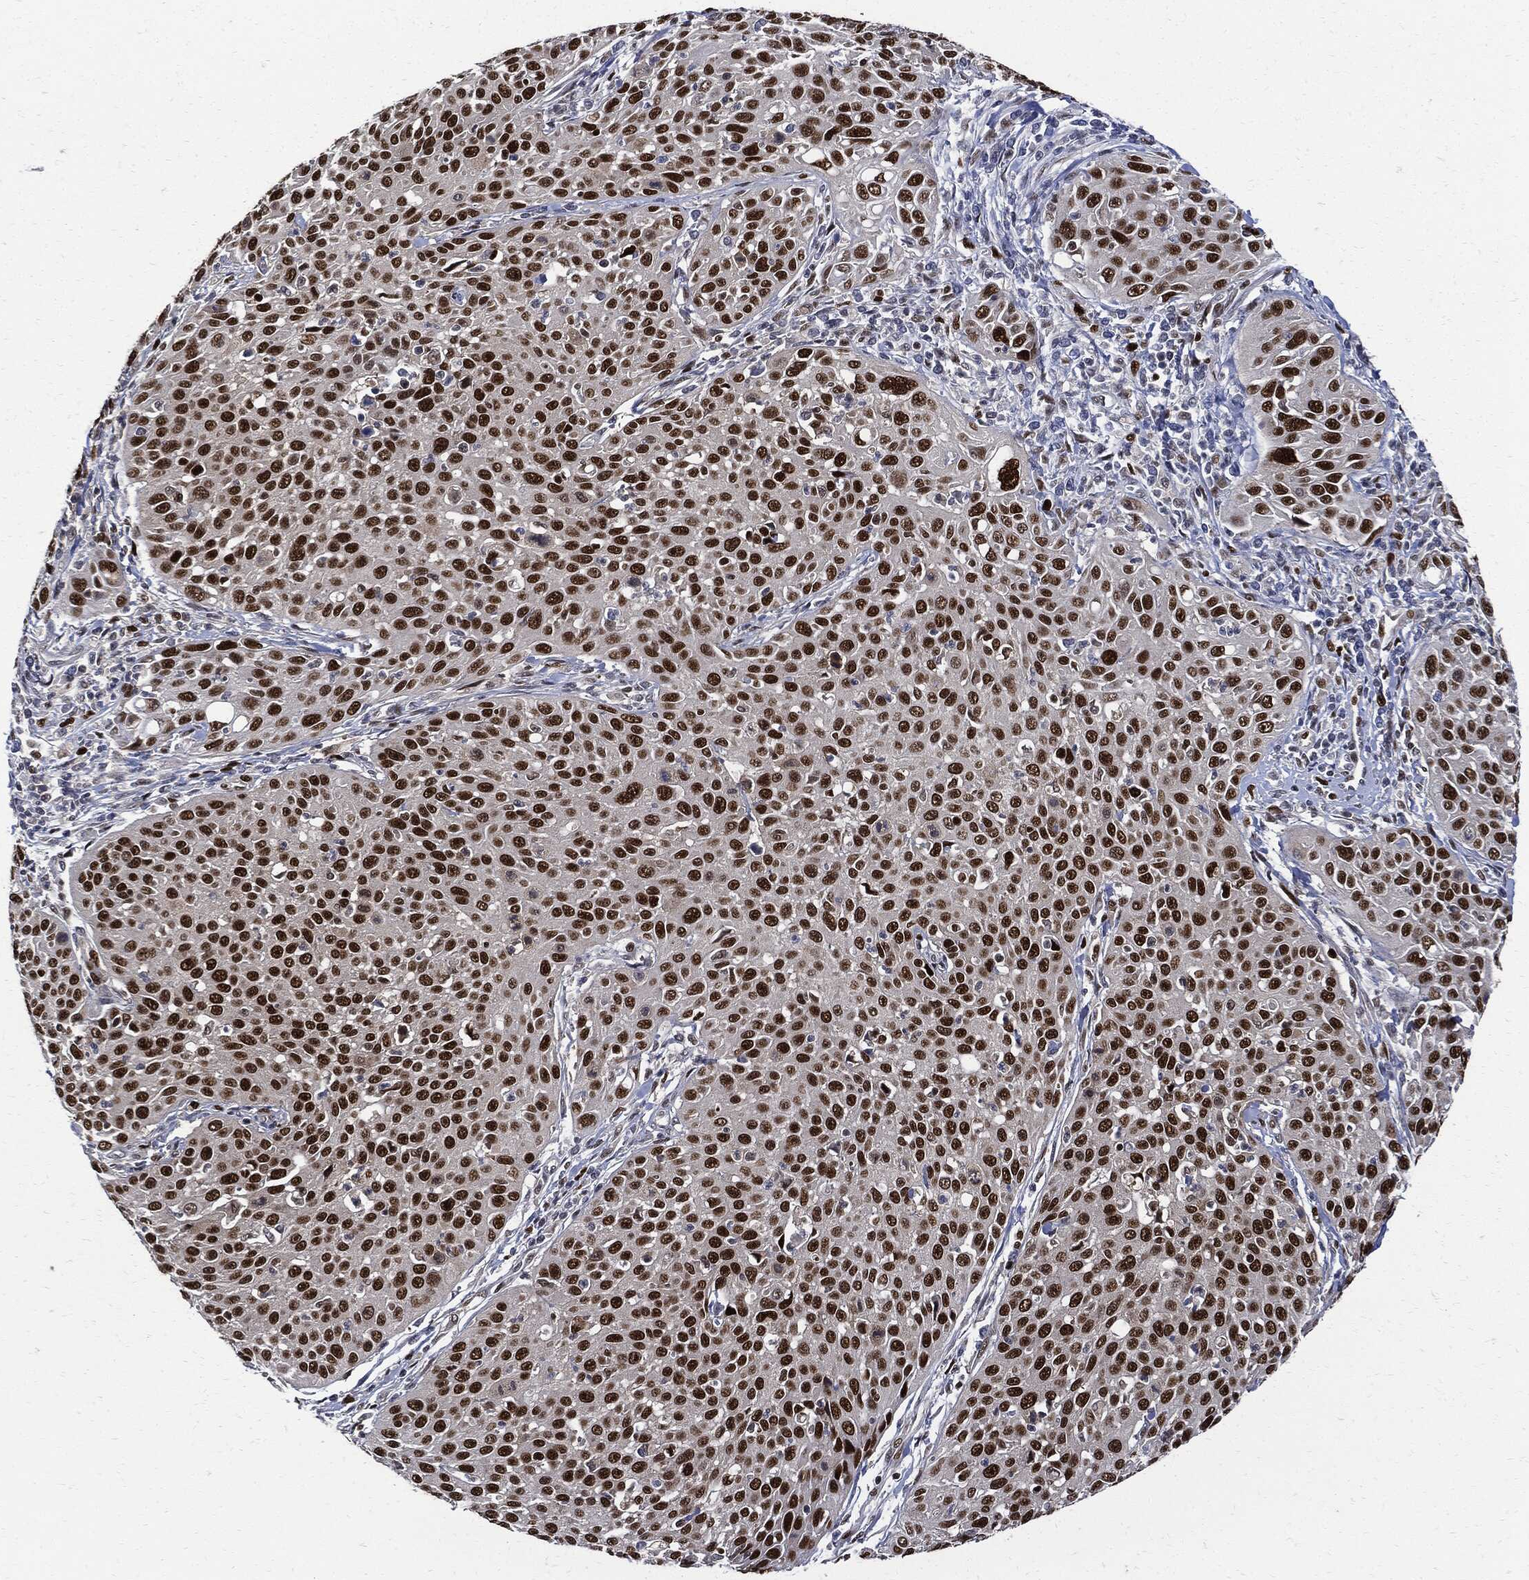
{"staining": {"intensity": "strong", "quantity": ">75%", "location": "nuclear"}, "tissue": "cervical cancer", "cell_type": "Tumor cells", "image_type": "cancer", "snomed": [{"axis": "morphology", "description": "Squamous cell carcinoma, NOS"}, {"axis": "topography", "description": "Cervix"}], "caption": "A brown stain labels strong nuclear positivity of a protein in human squamous cell carcinoma (cervical) tumor cells.", "gene": "PCNA", "patient": {"sex": "female", "age": 26}}